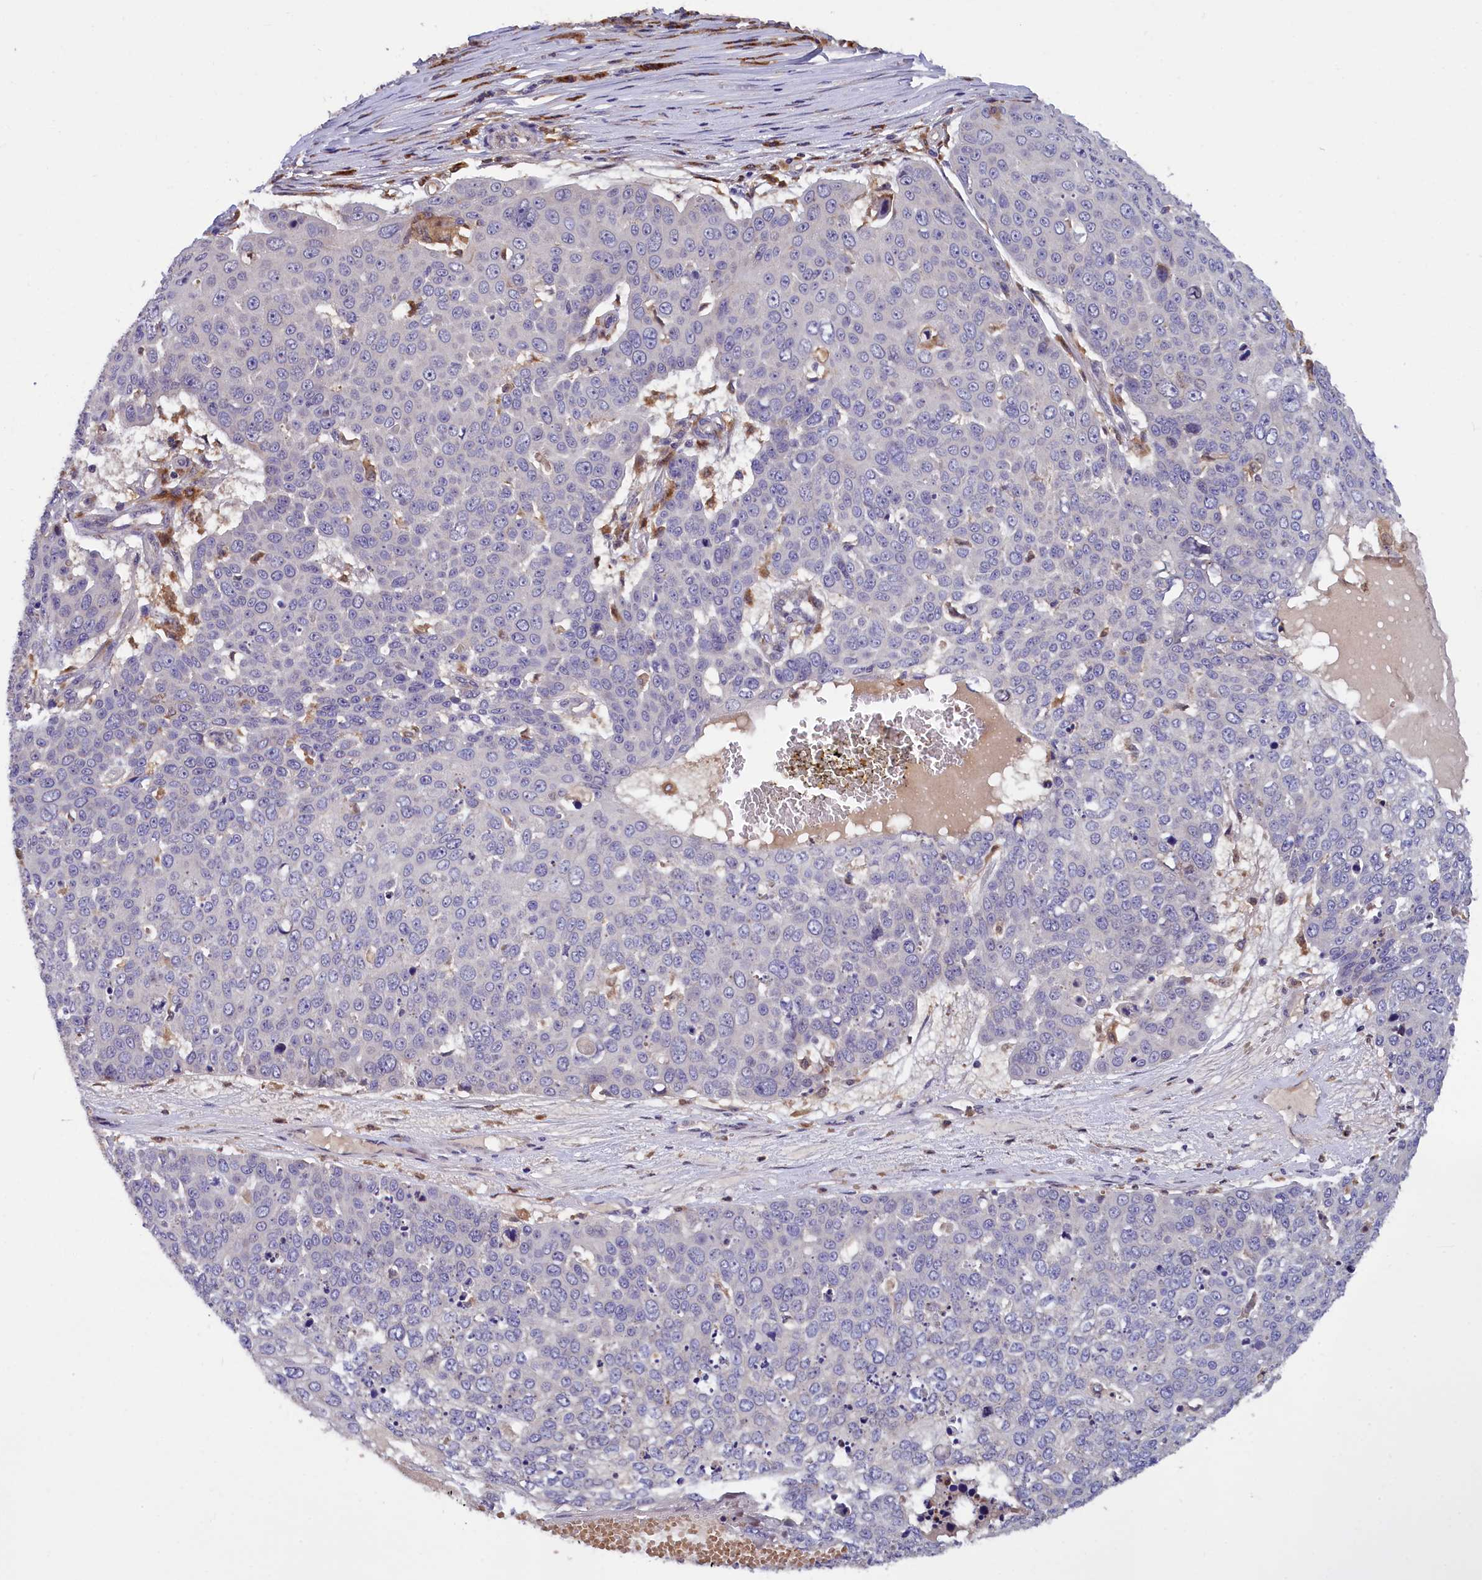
{"staining": {"intensity": "negative", "quantity": "none", "location": "none"}, "tissue": "skin cancer", "cell_type": "Tumor cells", "image_type": "cancer", "snomed": [{"axis": "morphology", "description": "Squamous cell carcinoma, NOS"}, {"axis": "topography", "description": "Skin"}], "caption": "DAB immunohistochemical staining of human skin cancer (squamous cell carcinoma) demonstrates no significant expression in tumor cells. The staining was performed using DAB (3,3'-diaminobenzidine) to visualize the protein expression in brown, while the nuclei were stained in blue with hematoxylin (Magnification: 20x).", "gene": "NAIP", "patient": {"sex": "male", "age": 71}}